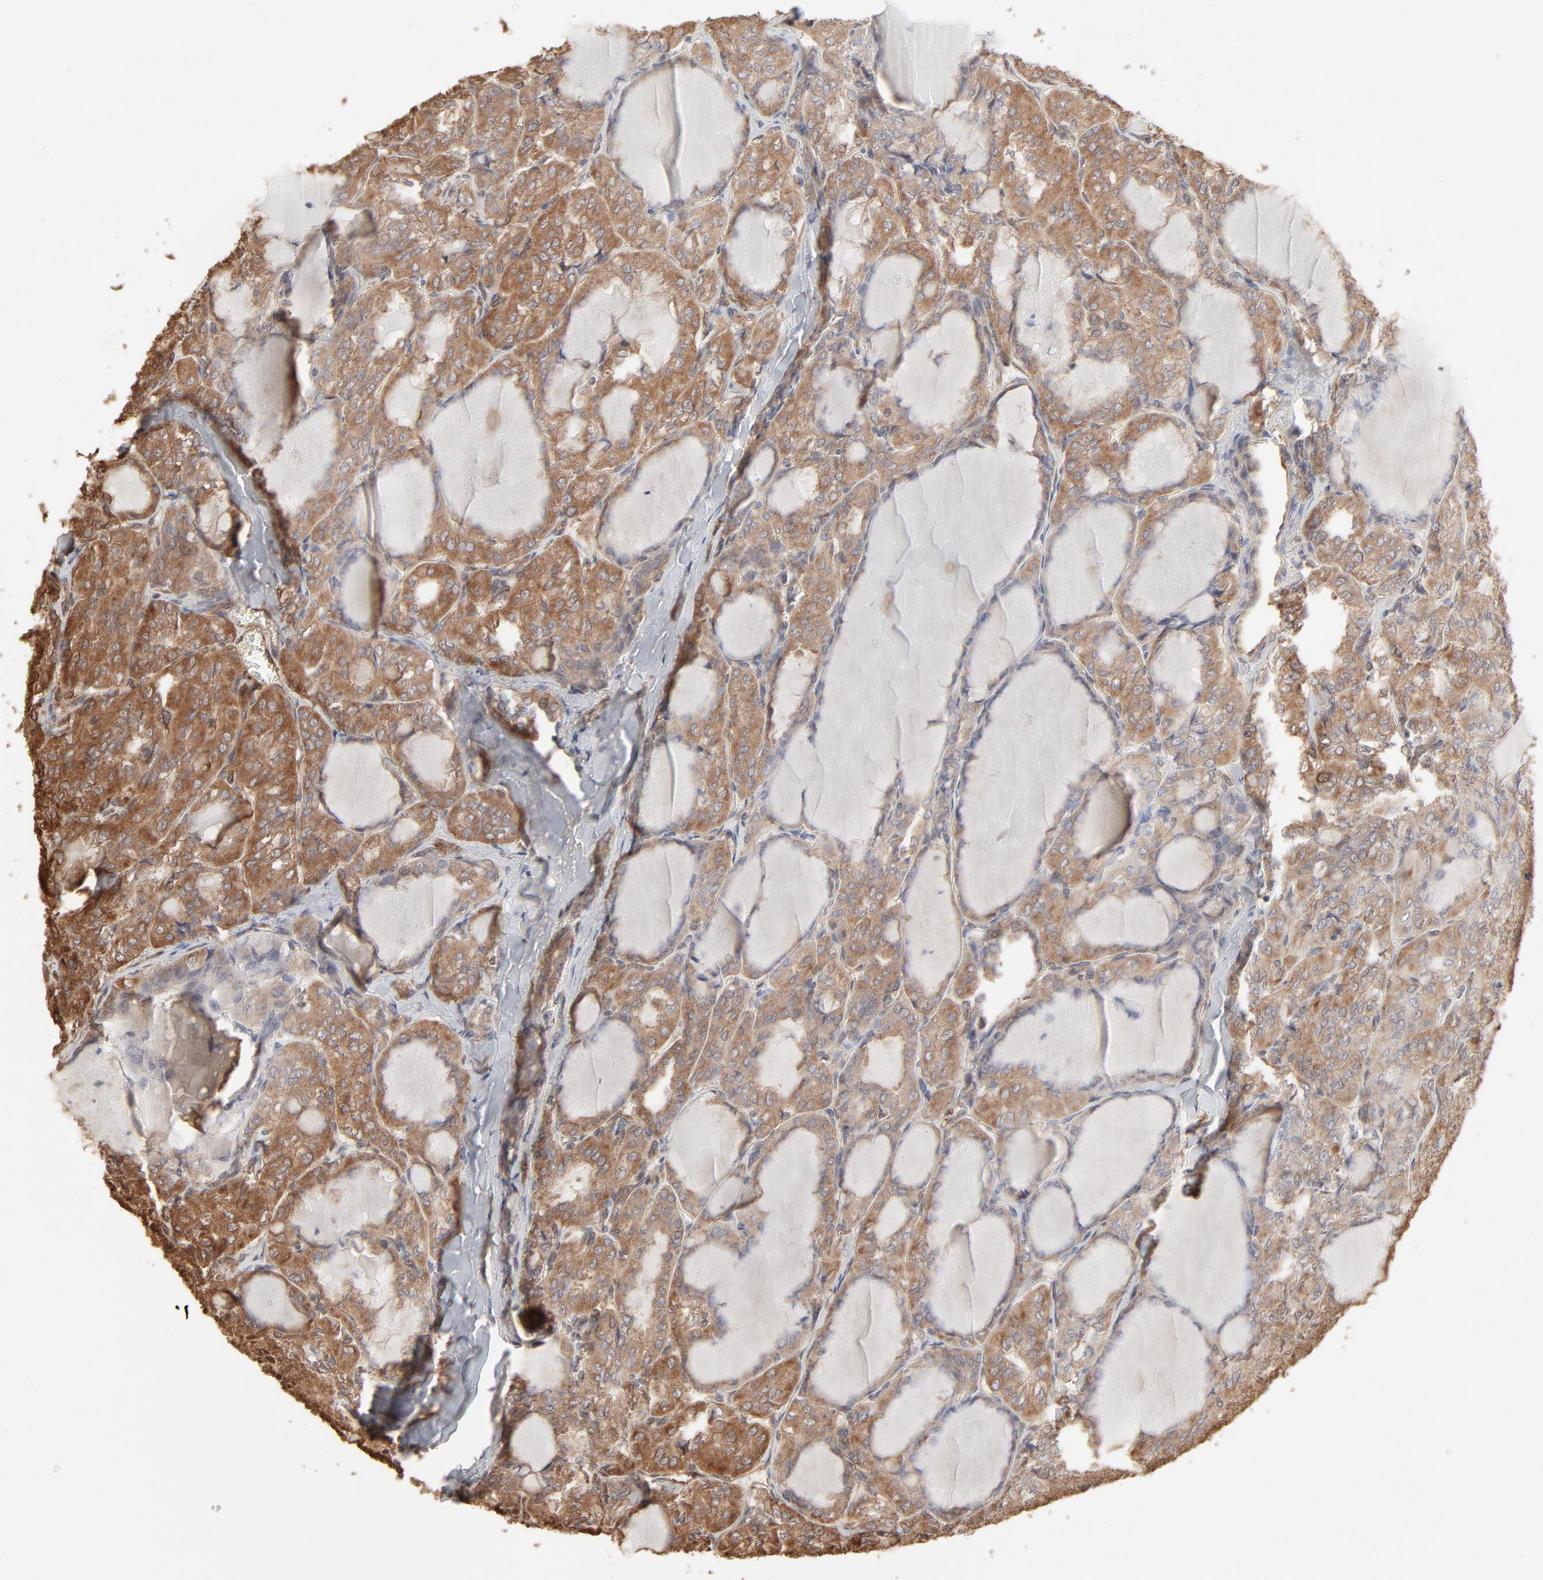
{"staining": {"intensity": "moderate", "quantity": ">75%", "location": "cytoplasmic/membranous"}, "tissue": "thyroid cancer", "cell_type": "Tumor cells", "image_type": "cancer", "snomed": [{"axis": "morphology", "description": "Papillary adenocarcinoma, NOS"}, {"axis": "topography", "description": "Thyroid gland"}], "caption": "Papillary adenocarcinoma (thyroid) stained with a brown dye demonstrates moderate cytoplasmic/membranous positive staining in approximately >75% of tumor cells.", "gene": "PPP2CA", "patient": {"sex": "male", "age": 20}}